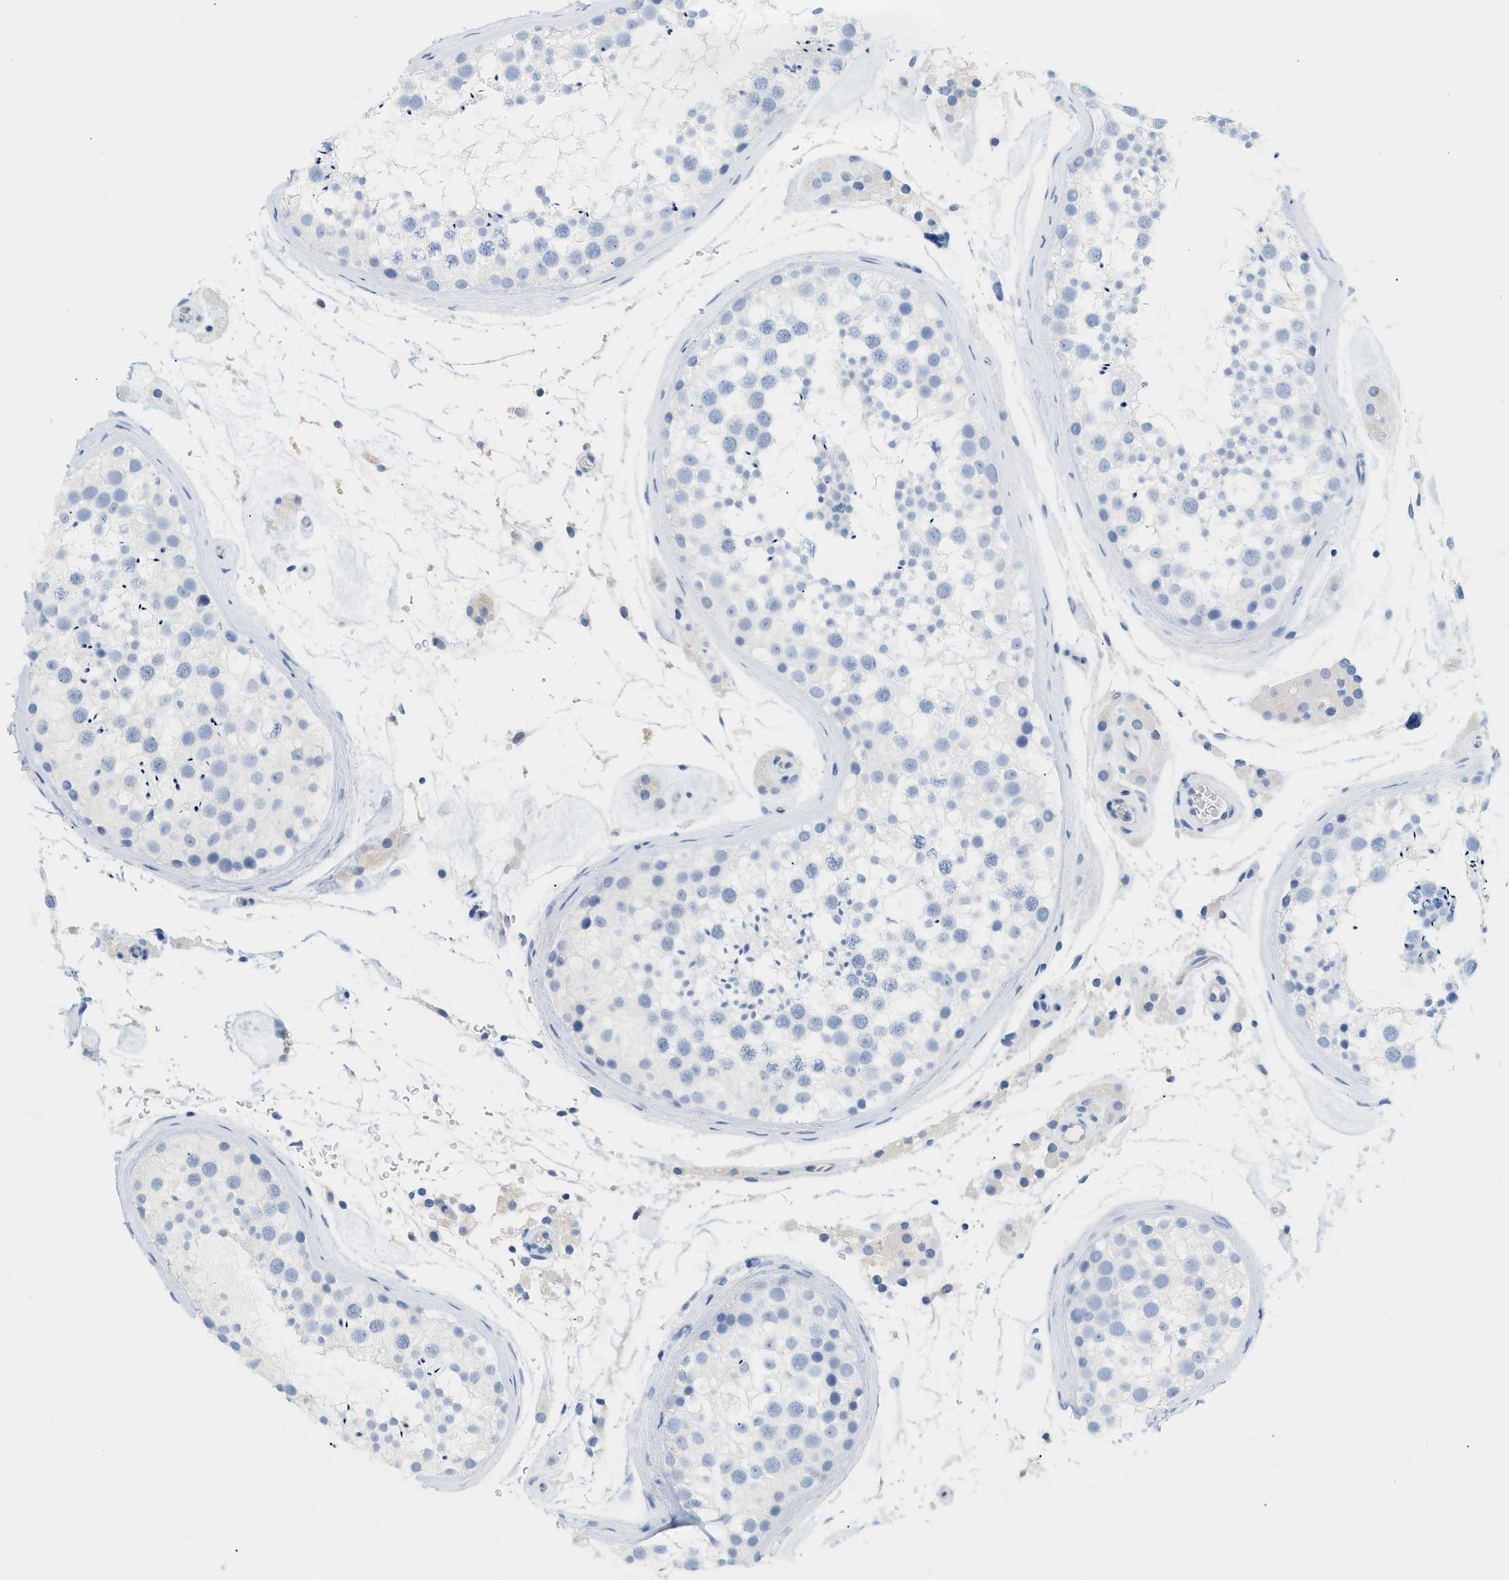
{"staining": {"intensity": "negative", "quantity": "none", "location": "none"}, "tissue": "testis", "cell_type": "Cells in seminiferous ducts", "image_type": "normal", "snomed": [{"axis": "morphology", "description": "Normal tissue, NOS"}, {"axis": "topography", "description": "Testis"}], "caption": "The histopathology image demonstrates no staining of cells in seminiferous ducts in benign testis. Nuclei are stained in blue.", "gene": "PAPPA", "patient": {"sex": "male", "age": 46}}